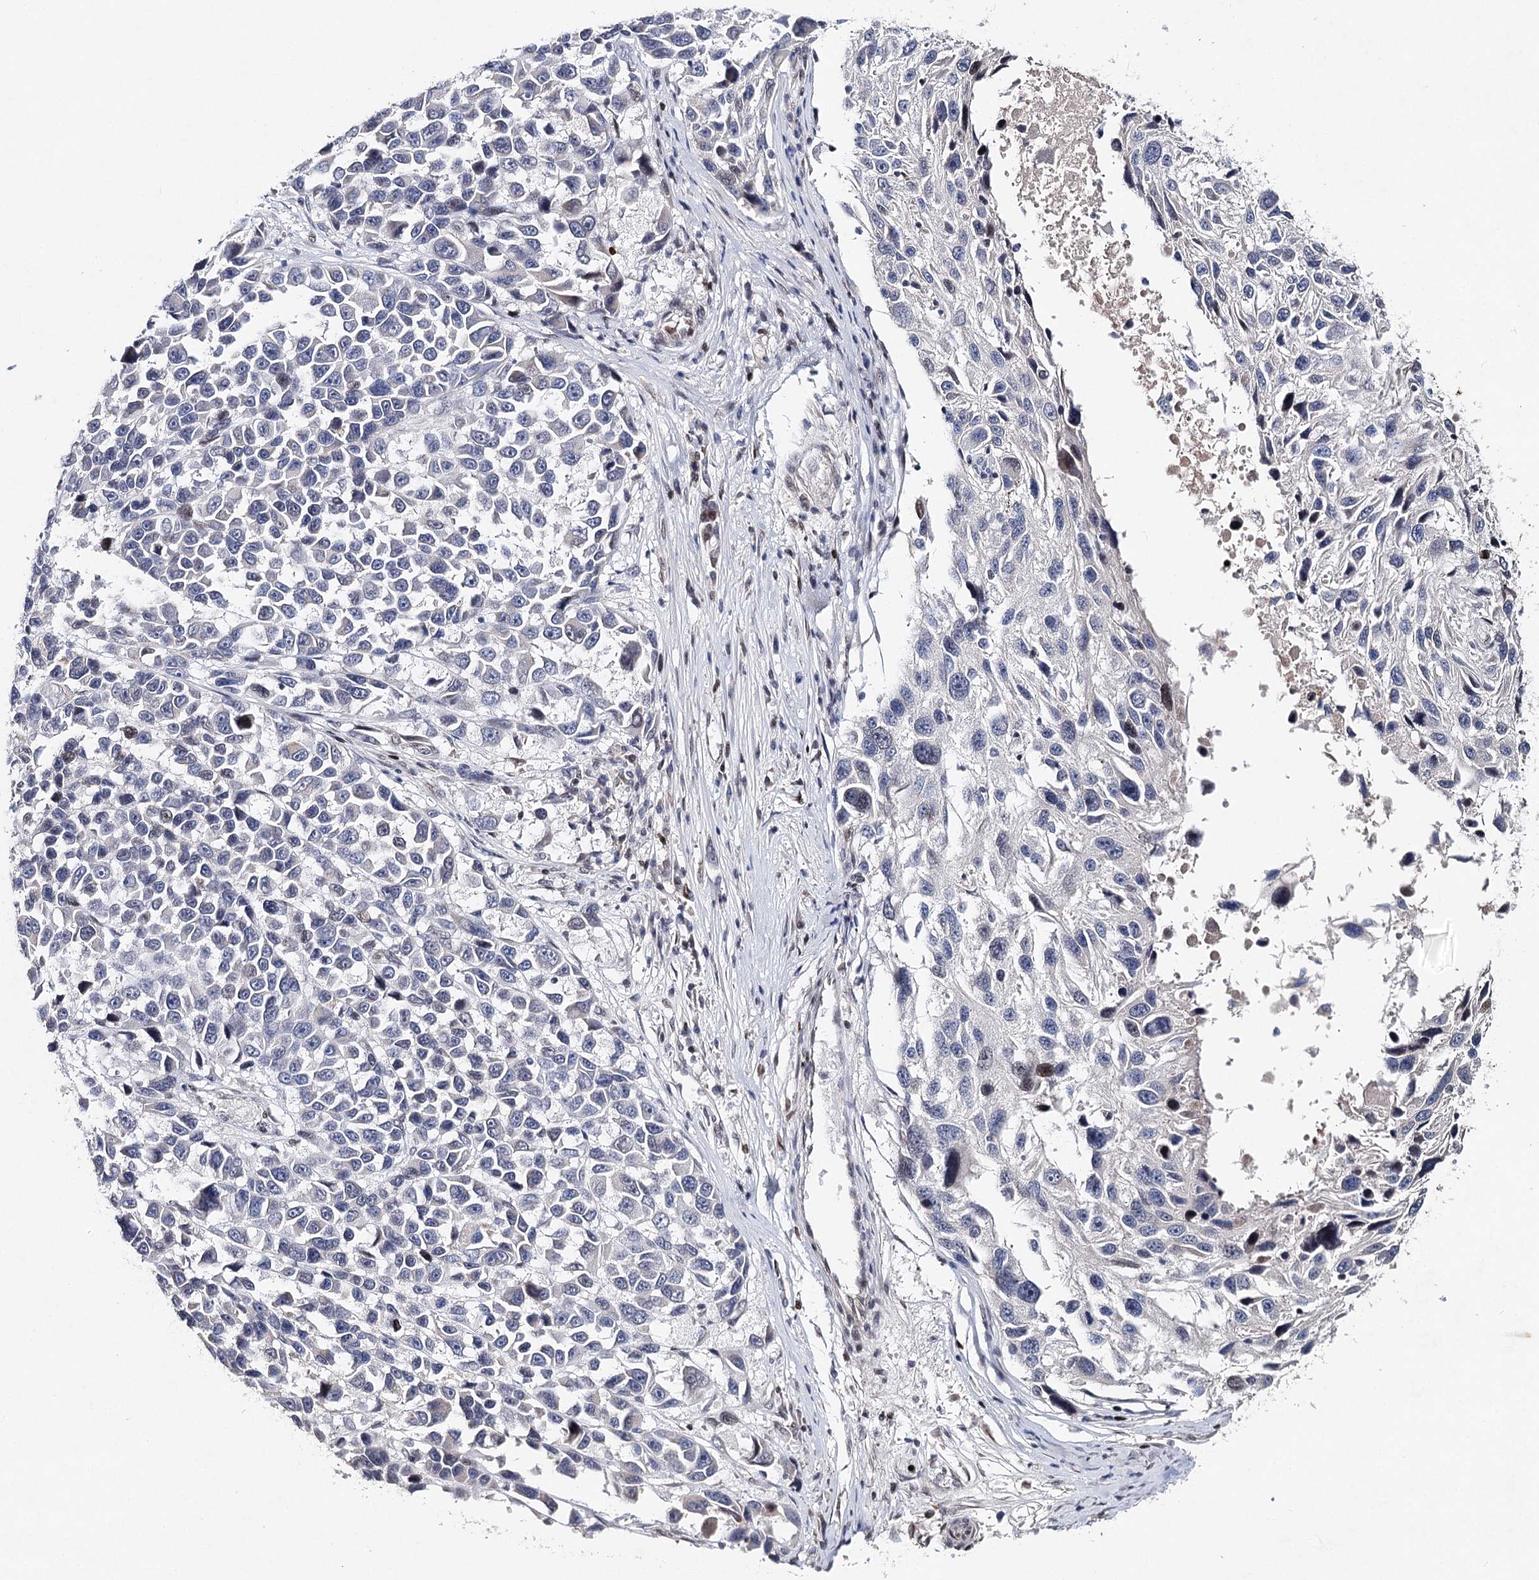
{"staining": {"intensity": "negative", "quantity": "none", "location": "none"}, "tissue": "melanoma", "cell_type": "Tumor cells", "image_type": "cancer", "snomed": [{"axis": "morphology", "description": "Malignant melanoma, NOS"}, {"axis": "topography", "description": "Skin"}], "caption": "The image demonstrates no significant positivity in tumor cells of melanoma. The staining was performed using DAB (3,3'-diaminobenzidine) to visualize the protein expression in brown, while the nuclei were stained in blue with hematoxylin (Magnification: 20x).", "gene": "FRMD4A", "patient": {"sex": "male", "age": 53}}